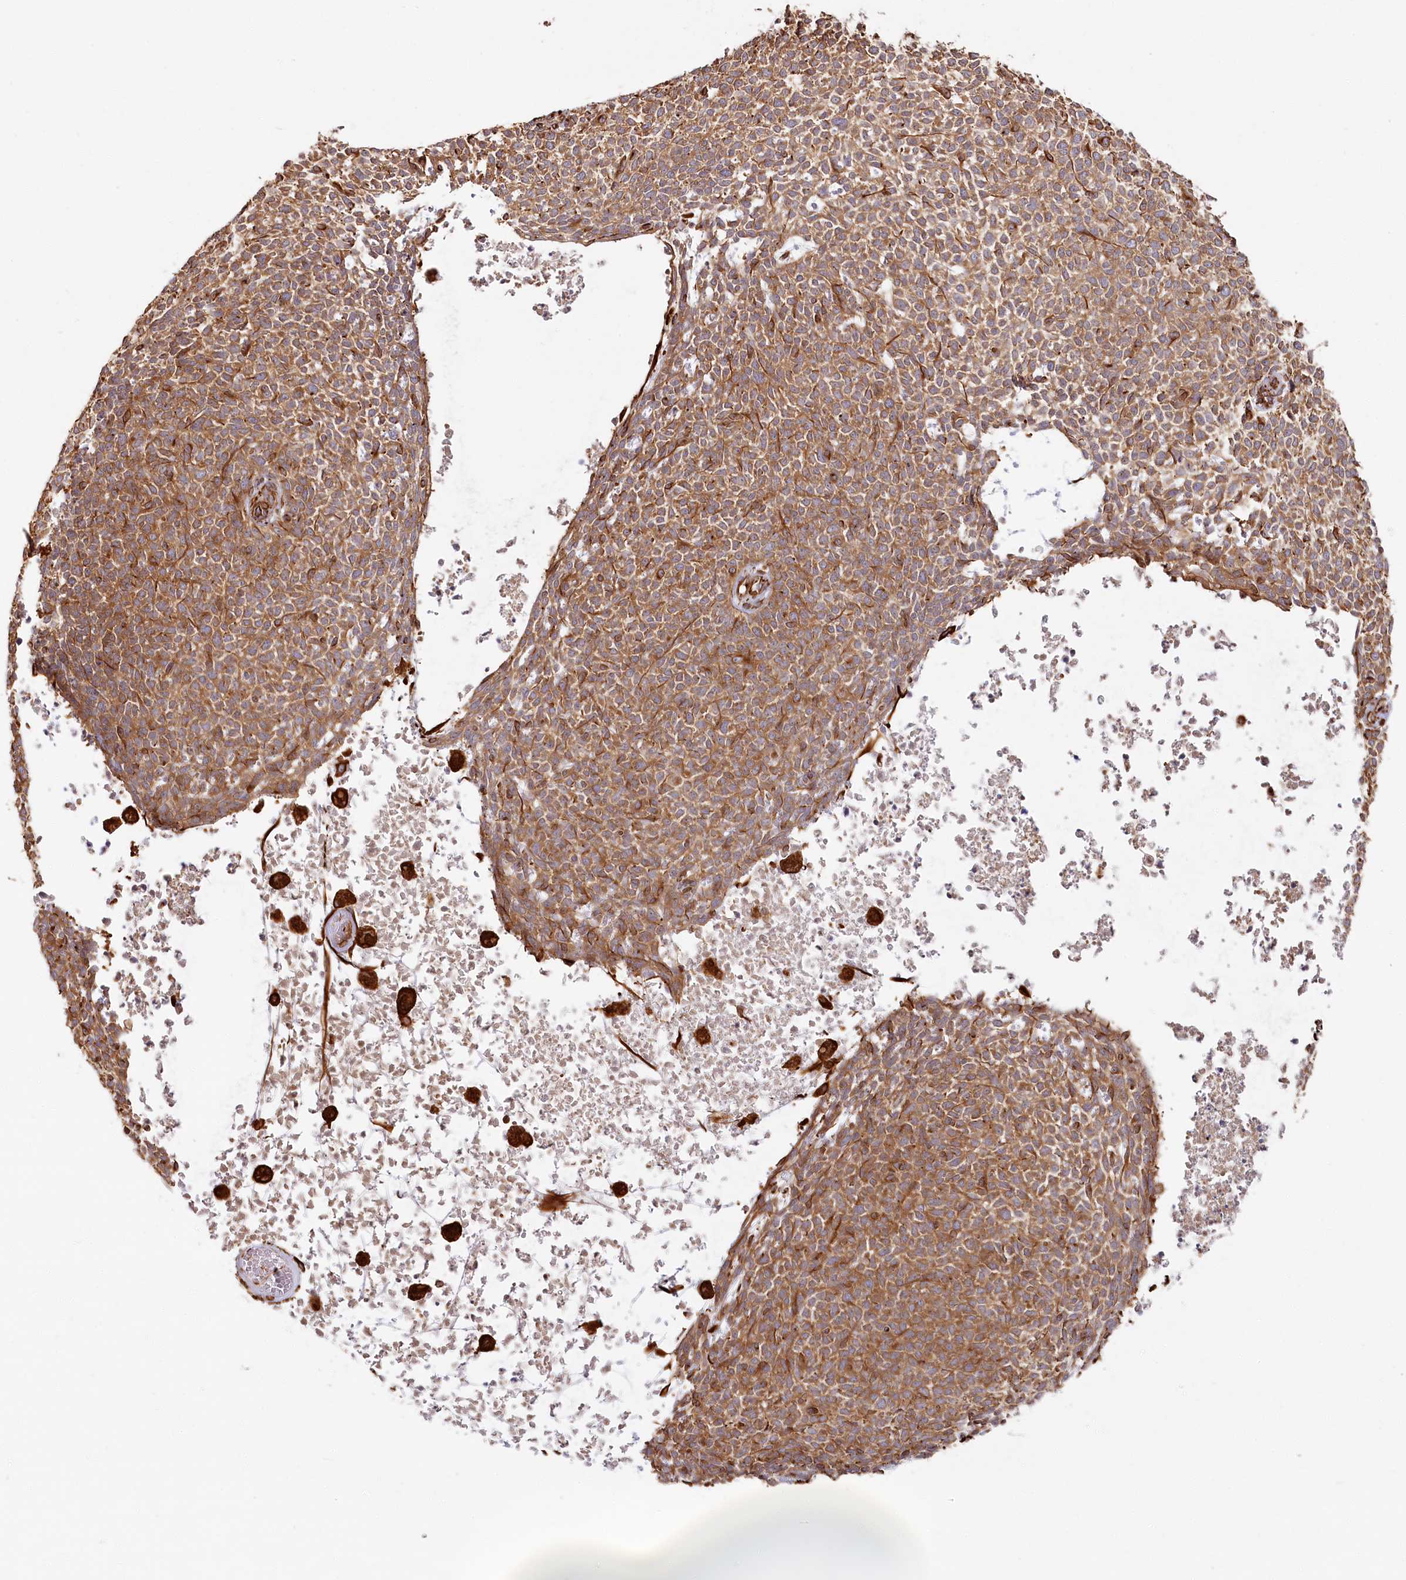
{"staining": {"intensity": "moderate", "quantity": ">75%", "location": "cytoplasmic/membranous"}, "tissue": "skin cancer", "cell_type": "Tumor cells", "image_type": "cancer", "snomed": [{"axis": "morphology", "description": "Basal cell carcinoma"}, {"axis": "topography", "description": "Skin"}], "caption": "Immunohistochemistry (IHC) of skin basal cell carcinoma shows medium levels of moderate cytoplasmic/membranous expression in about >75% of tumor cells.", "gene": "TTC1", "patient": {"sex": "female", "age": 84}}